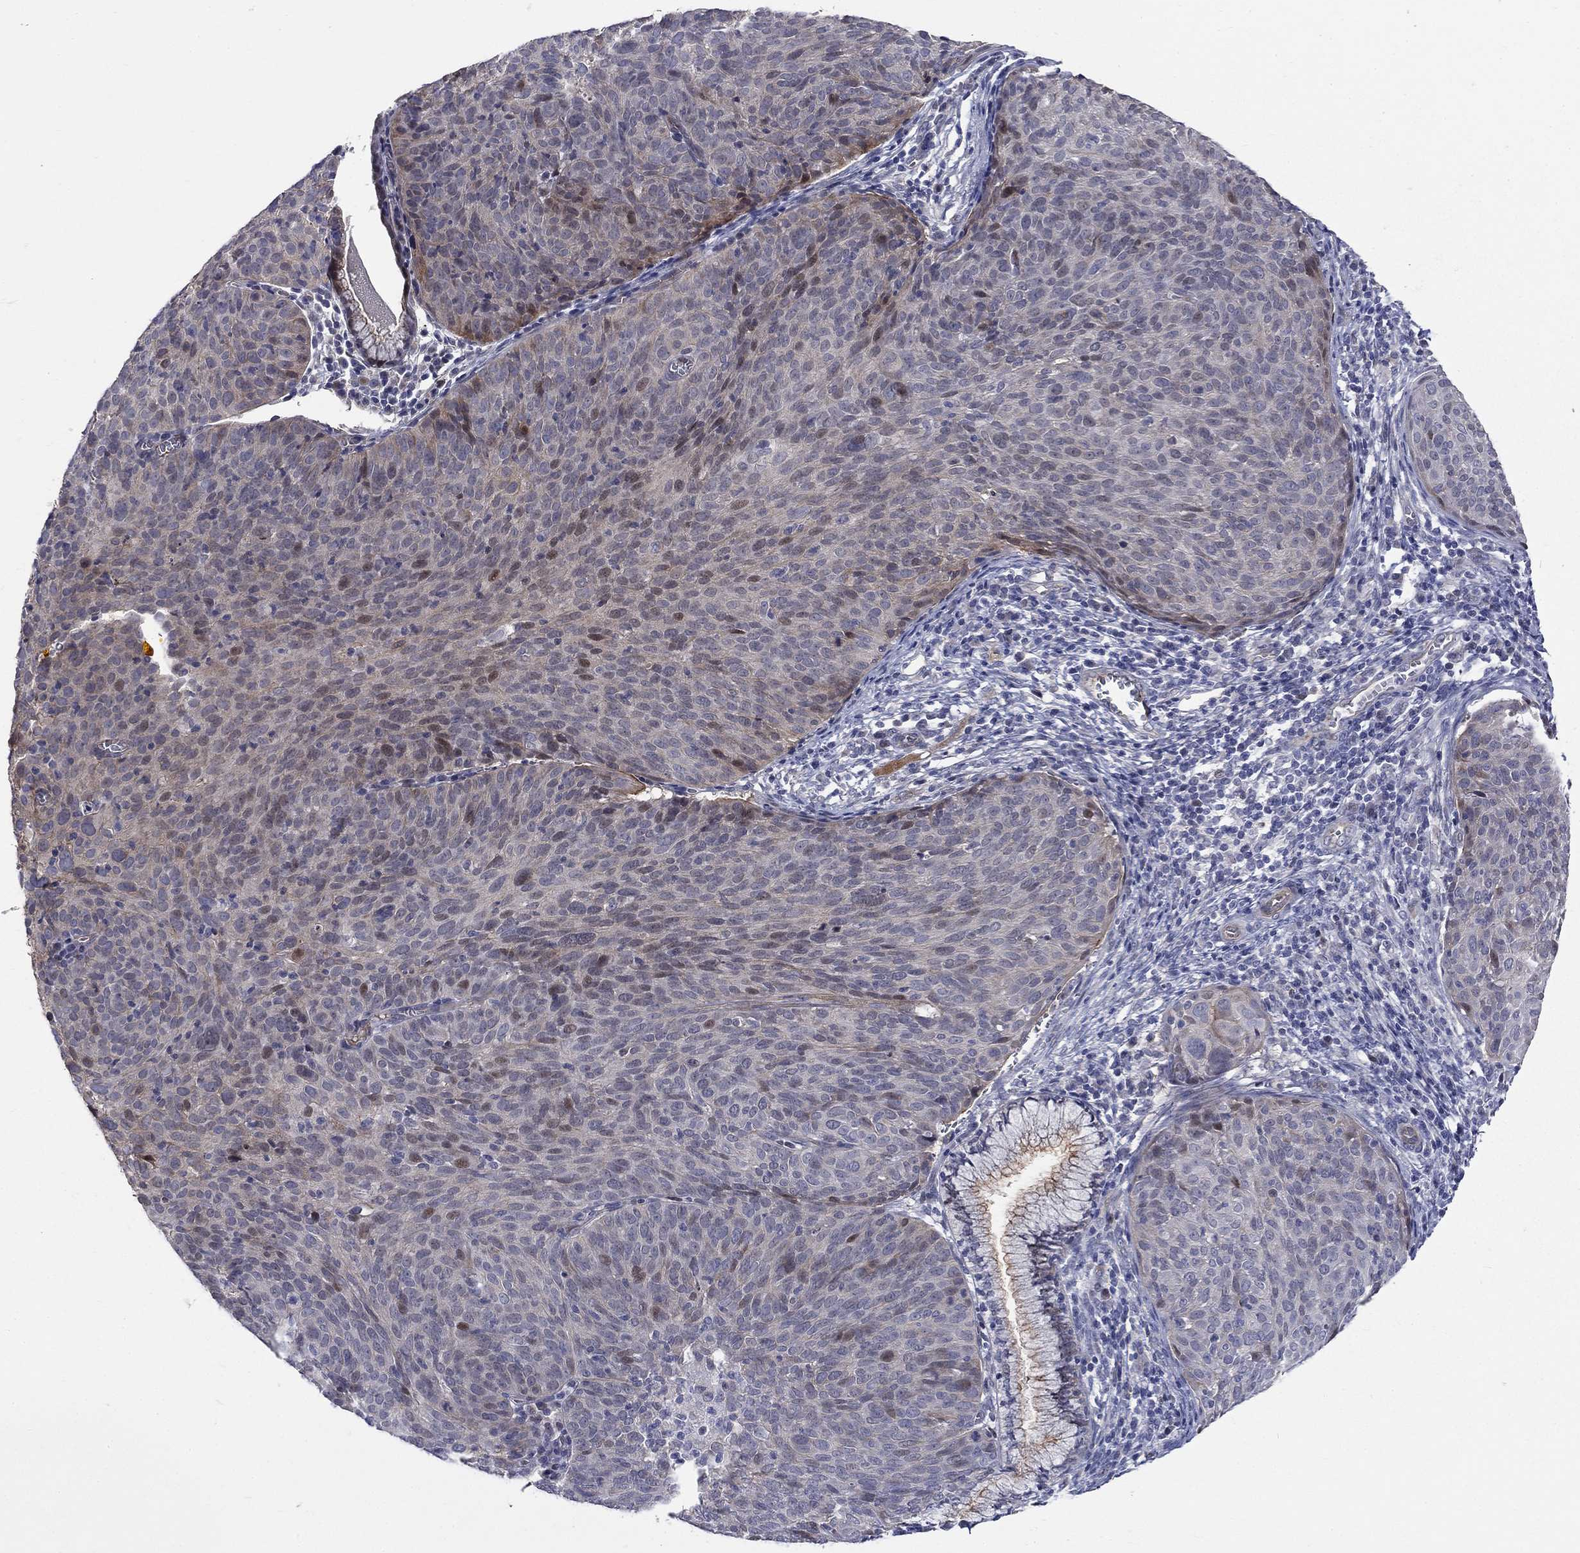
{"staining": {"intensity": "moderate", "quantity": "<25%", "location": "cytoplasmic/membranous"}, "tissue": "cervical cancer", "cell_type": "Tumor cells", "image_type": "cancer", "snomed": [{"axis": "morphology", "description": "Squamous cell carcinoma, NOS"}, {"axis": "topography", "description": "Cervix"}], "caption": "An image showing moderate cytoplasmic/membranous expression in approximately <25% of tumor cells in squamous cell carcinoma (cervical), as visualized by brown immunohistochemical staining.", "gene": "SLC1A1", "patient": {"sex": "female", "age": 39}}